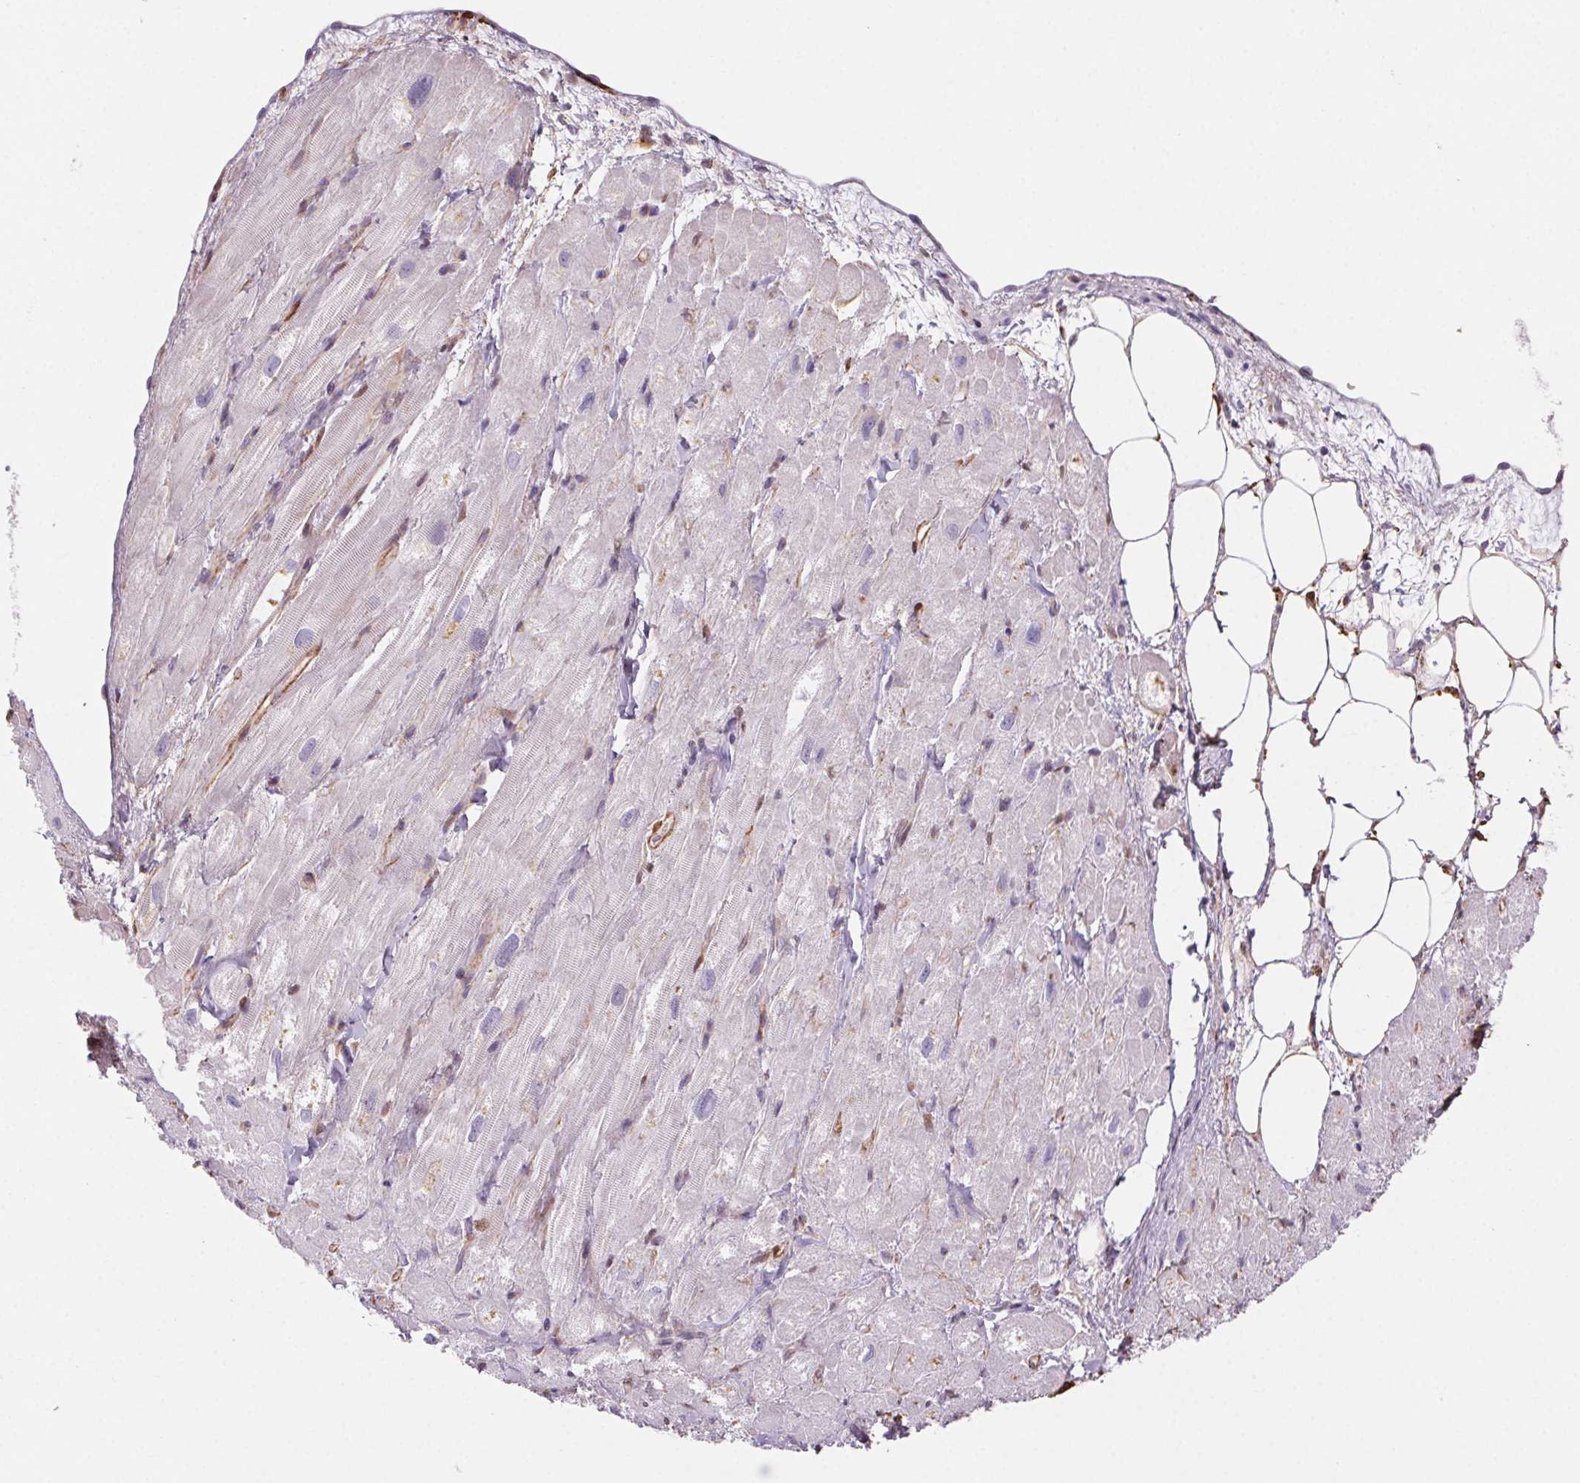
{"staining": {"intensity": "moderate", "quantity": "<25%", "location": "cytoplasmic/membranous"}, "tissue": "heart muscle", "cell_type": "Cardiomyocytes", "image_type": "normal", "snomed": [{"axis": "morphology", "description": "Normal tissue, NOS"}, {"axis": "topography", "description": "Heart"}], "caption": "Benign heart muscle displays moderate cytoplasmic/membranous staining in approximately <25% of cardiomyocytes Nuclei are stained in blue..", "gene": "GPX8", "patient": {"sex": "female", "age": 62}}